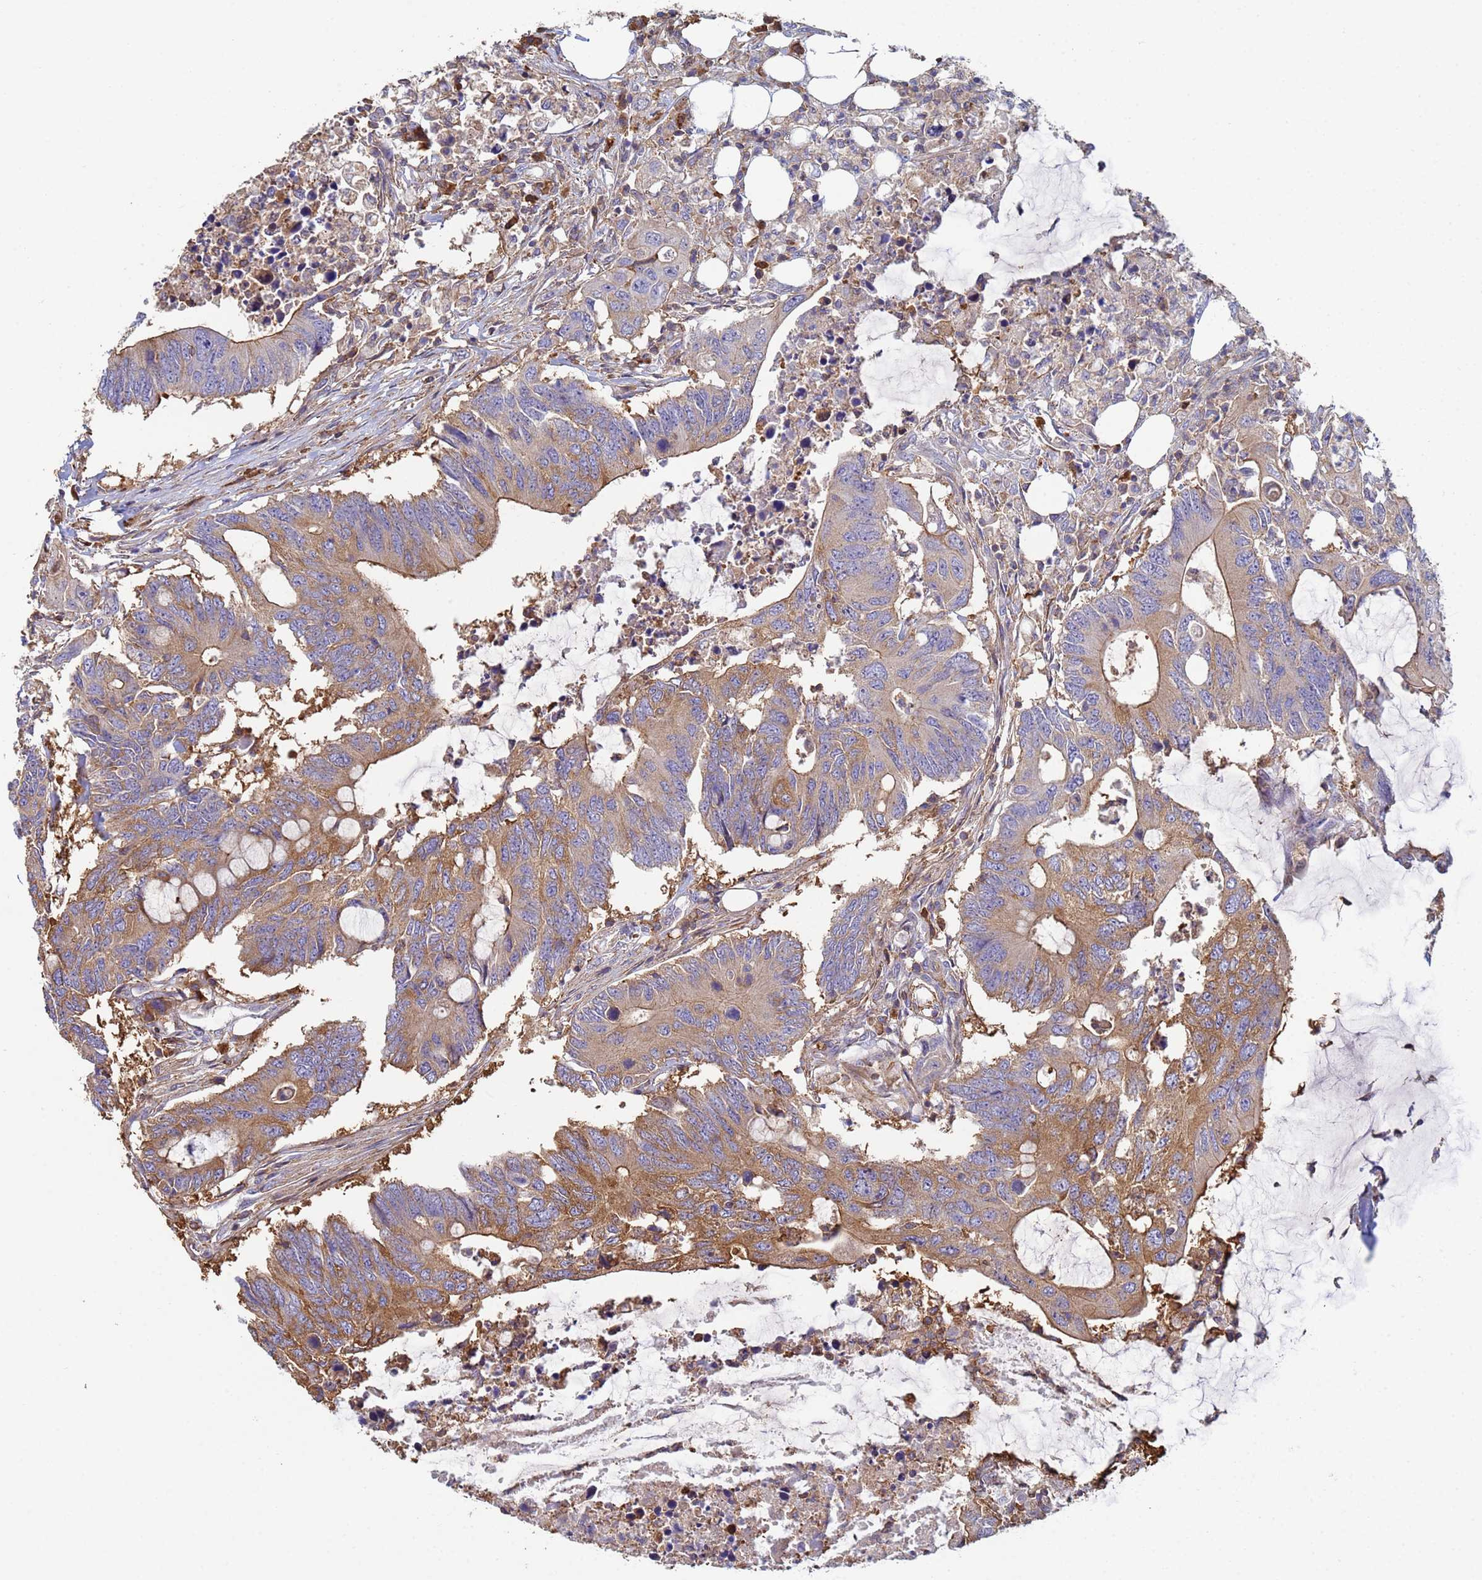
{"staining": {"intensity": "moderate", "quantity": ">75%", "location": "cytoplasmic/membranous"}, "tissue": "colorectal cancer", "cell_type": "Tumor cells", "image_type": "cancer", "snomed": [{"axis": "morphology", "description": "Adenocarcinoma, NOS"}, {"axis": "topography", "description": "Colon"}], "caption": "Colorectal cancer tissue shows moderate cytoplasmic/membranous expression in approximately >75% of tumor cells, visualized by immunohistochemistry. The staining was performed using DAB to visualize the protein expression in brown, while the nuclei were stained in blue with hematoxylin (Magnification: 20x).", "gene": "ZNG1B", "patient": {"sex": "male", "age": 71}}